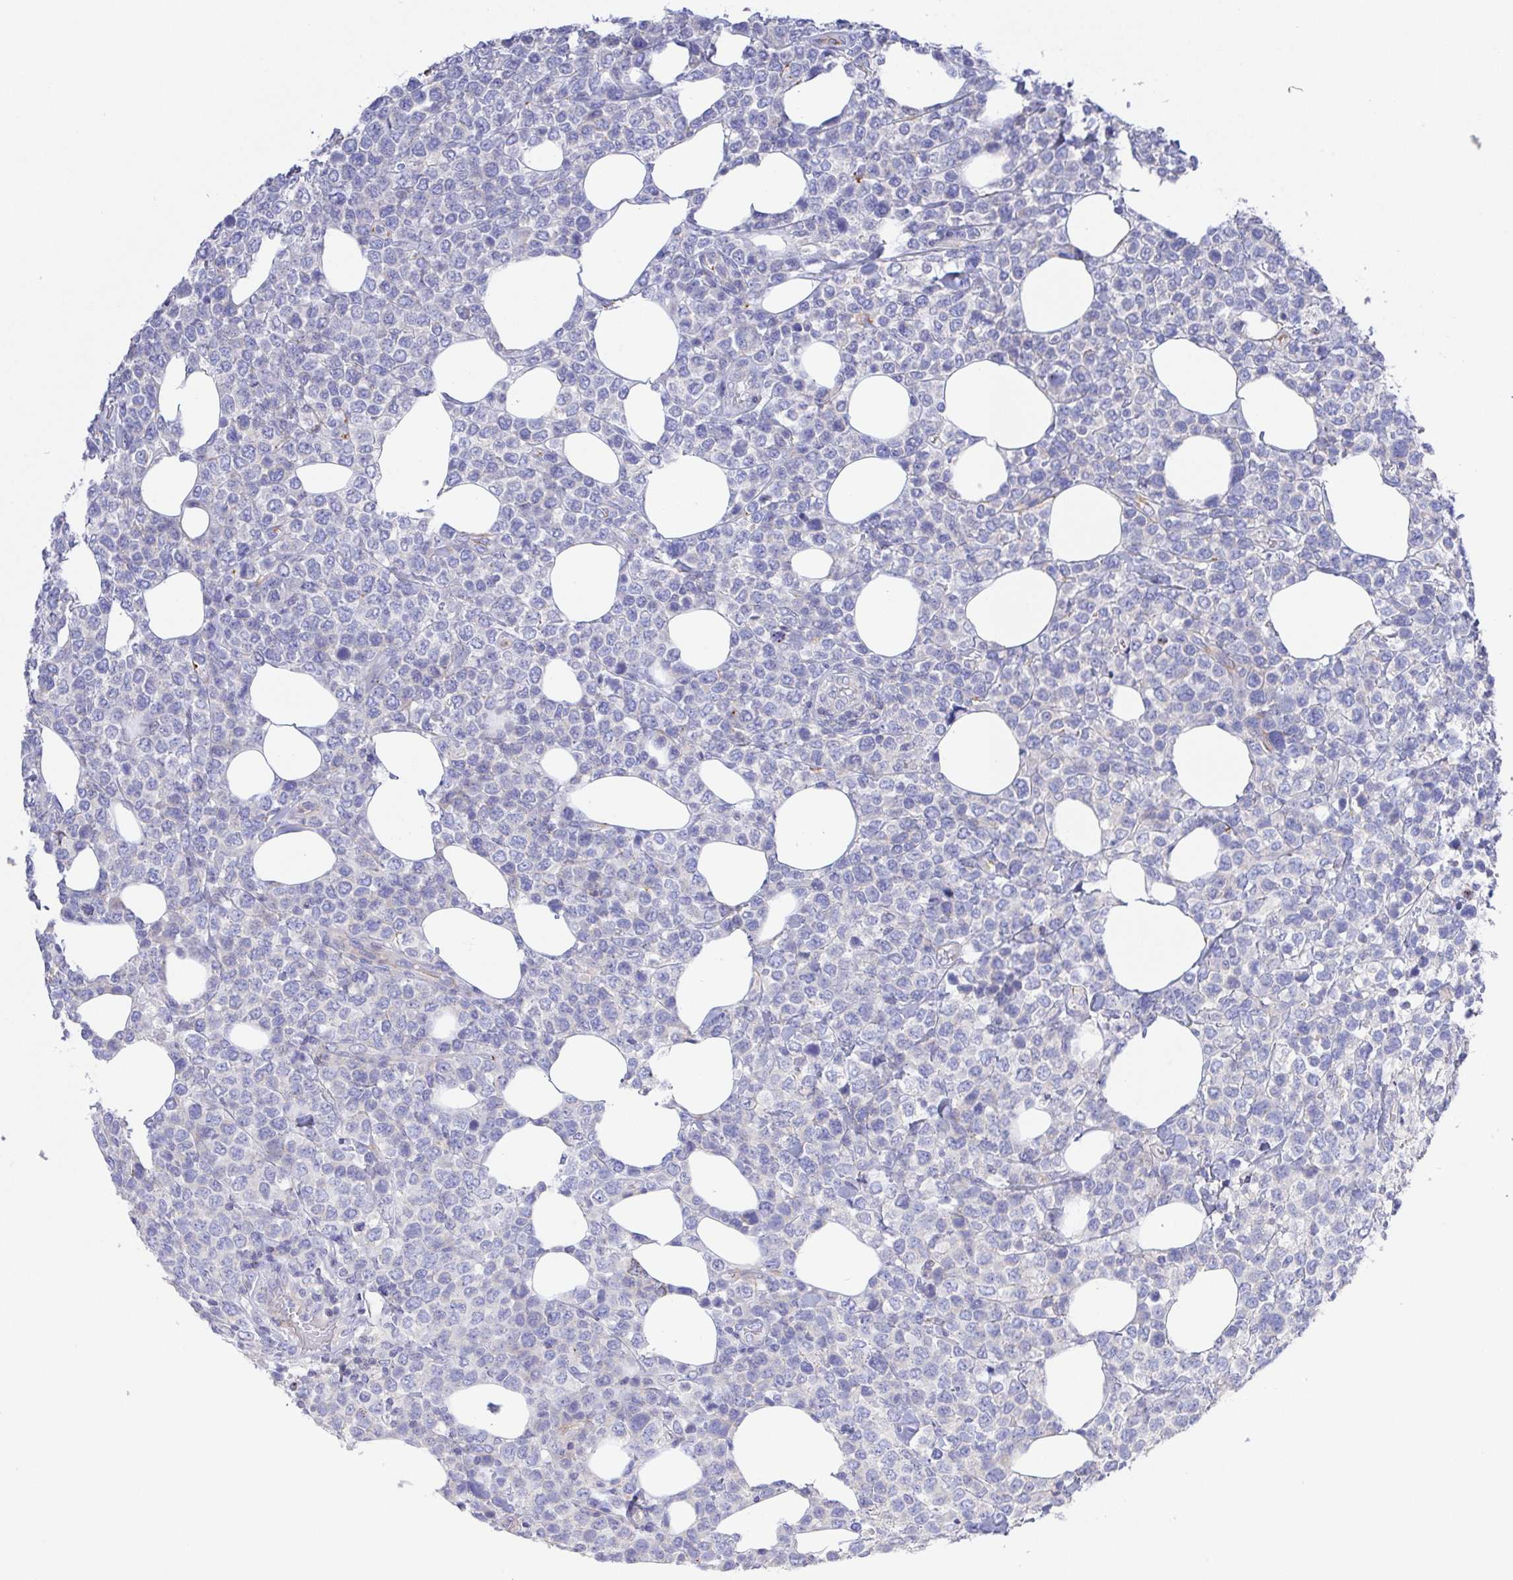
{"staining": {"intensity": "negative", "quantity": "none", "location": "none"}, "tissue": "lymphoma", "cell_type": "Tumor cells", "image_type": "cancer", "snomed": [{"axis": "morphology", "description": "Malignant lymphoma, non-Hodgkin's type, High grade"}, {"axis": "topography", "description": "Soft tissue"}], "caption": "There is no significant positivity in tumor cells of high-grade malignant lymphoma, non-Hodgkin's type.", "gene": "PRG3", "patient": {"sex": "female", "age": 56}}